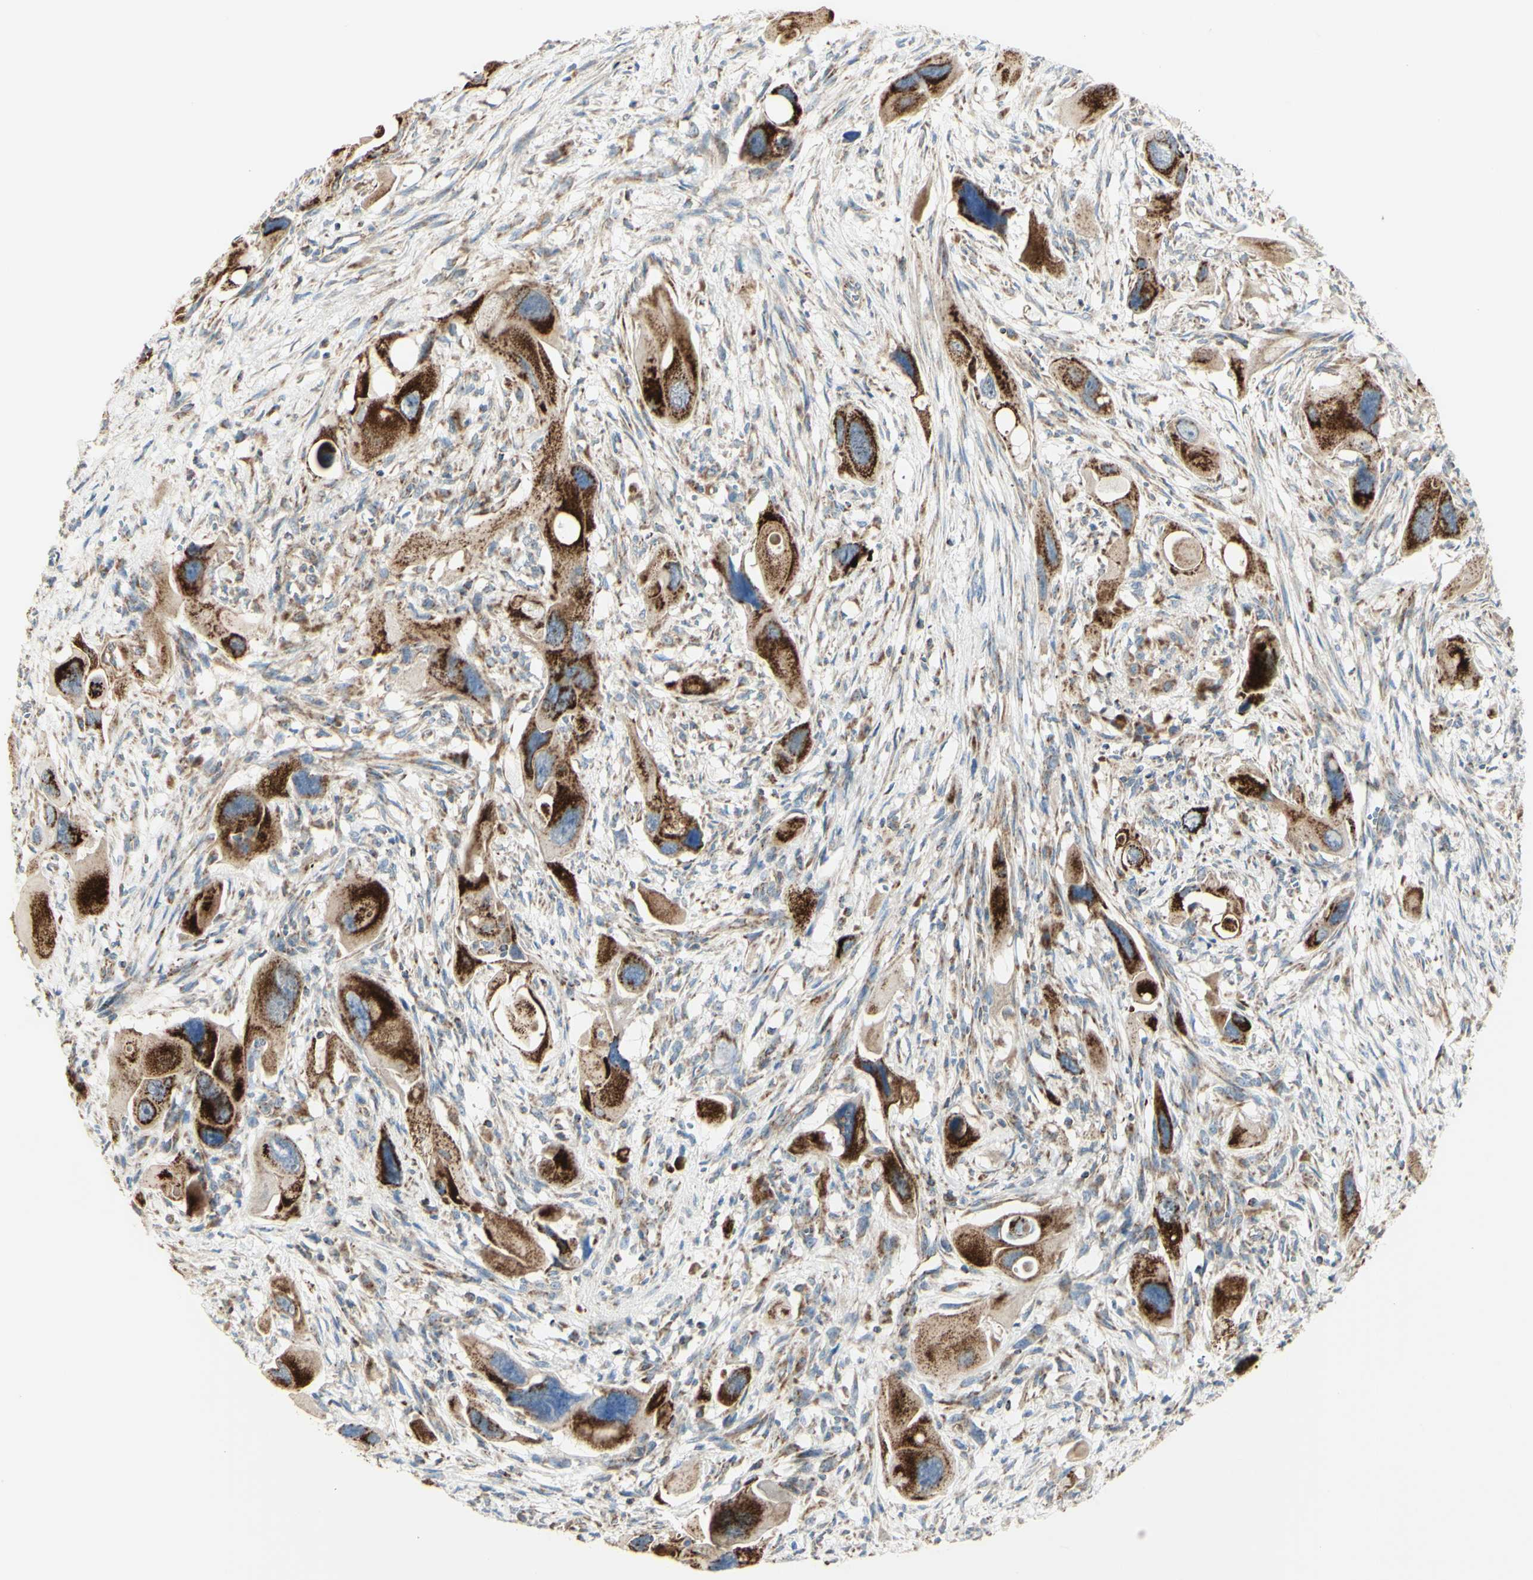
{"staining": {"intensity": "strong", "quantity": ">75%", "location": "cytoplasmic/membranous"}, "tissue": "pancreatic cancer", "cell_type": "Tumor cells", "image_type": "cancer", "snomed": [{"axis": "morphology", "description": "Adenocarcinoma, NOS"}, {"axis": "topography", "description": "Pancreas"}], "caption": "A high amount of strong cytoplasmic/membranous expression is appreciated in approximately >75% of tumor cells in adenocarcinoma (pancreatic) tissue.", "gene": "LETM1", "patient": {"sex": "male", "age": 73}}